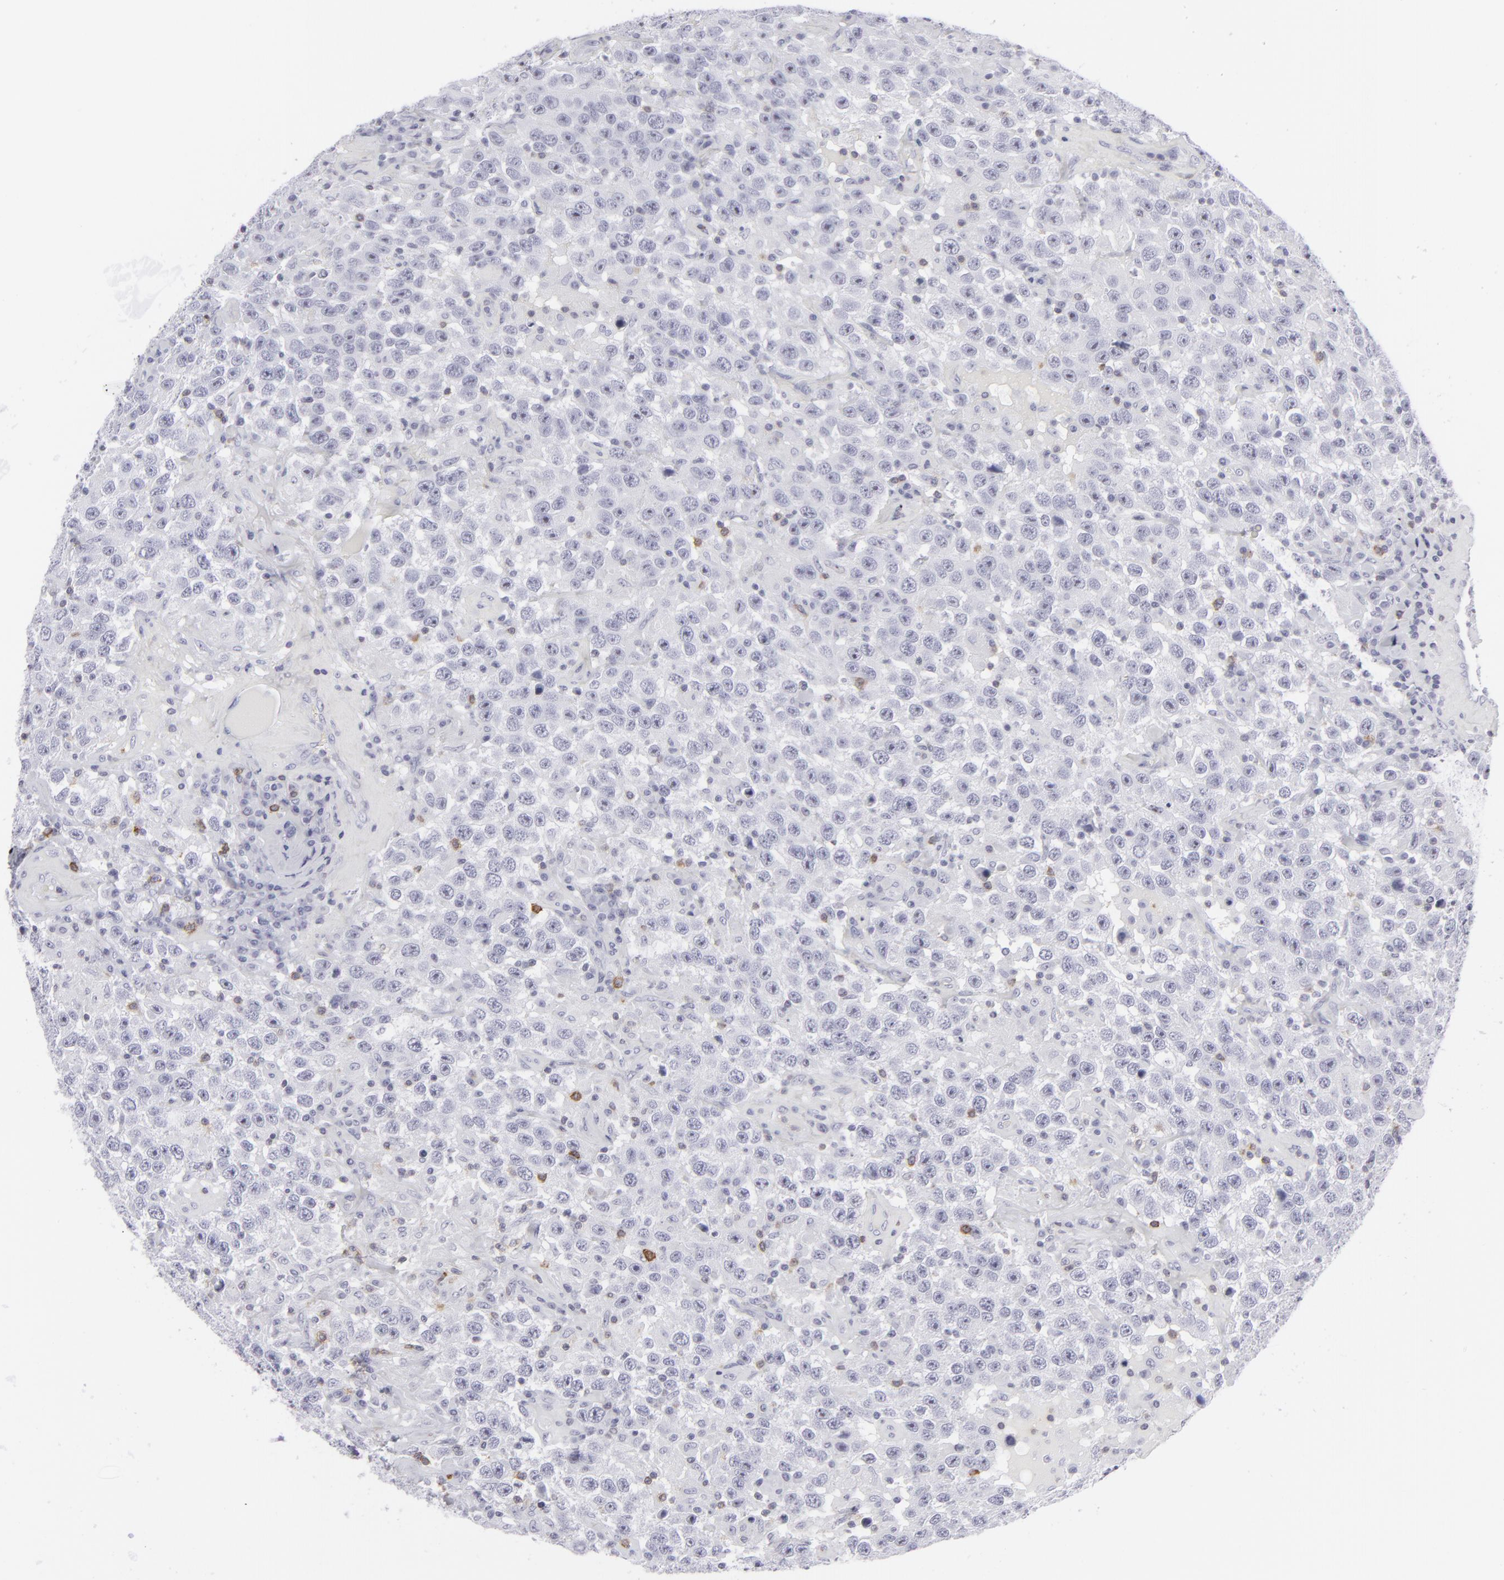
{"staining": {"intensity": "negative", "quantity": "none", "location": "none"}, "tissue": "testis cancer", "cell_type": "Tumor cells", "image_type": "cancer", "snomed": [{"axis": "morphology", "description": "Seminoma, NOS"}, {"axis": "topography", "description": "Testis"}], "caption": "DAB (3,3'-diaminobenzidine) immunohistochemical staining of human testis cancer displays no significant staining in tumor cells.", "gene": "CD7", "patient": {"sex": "male", "age": 41}}